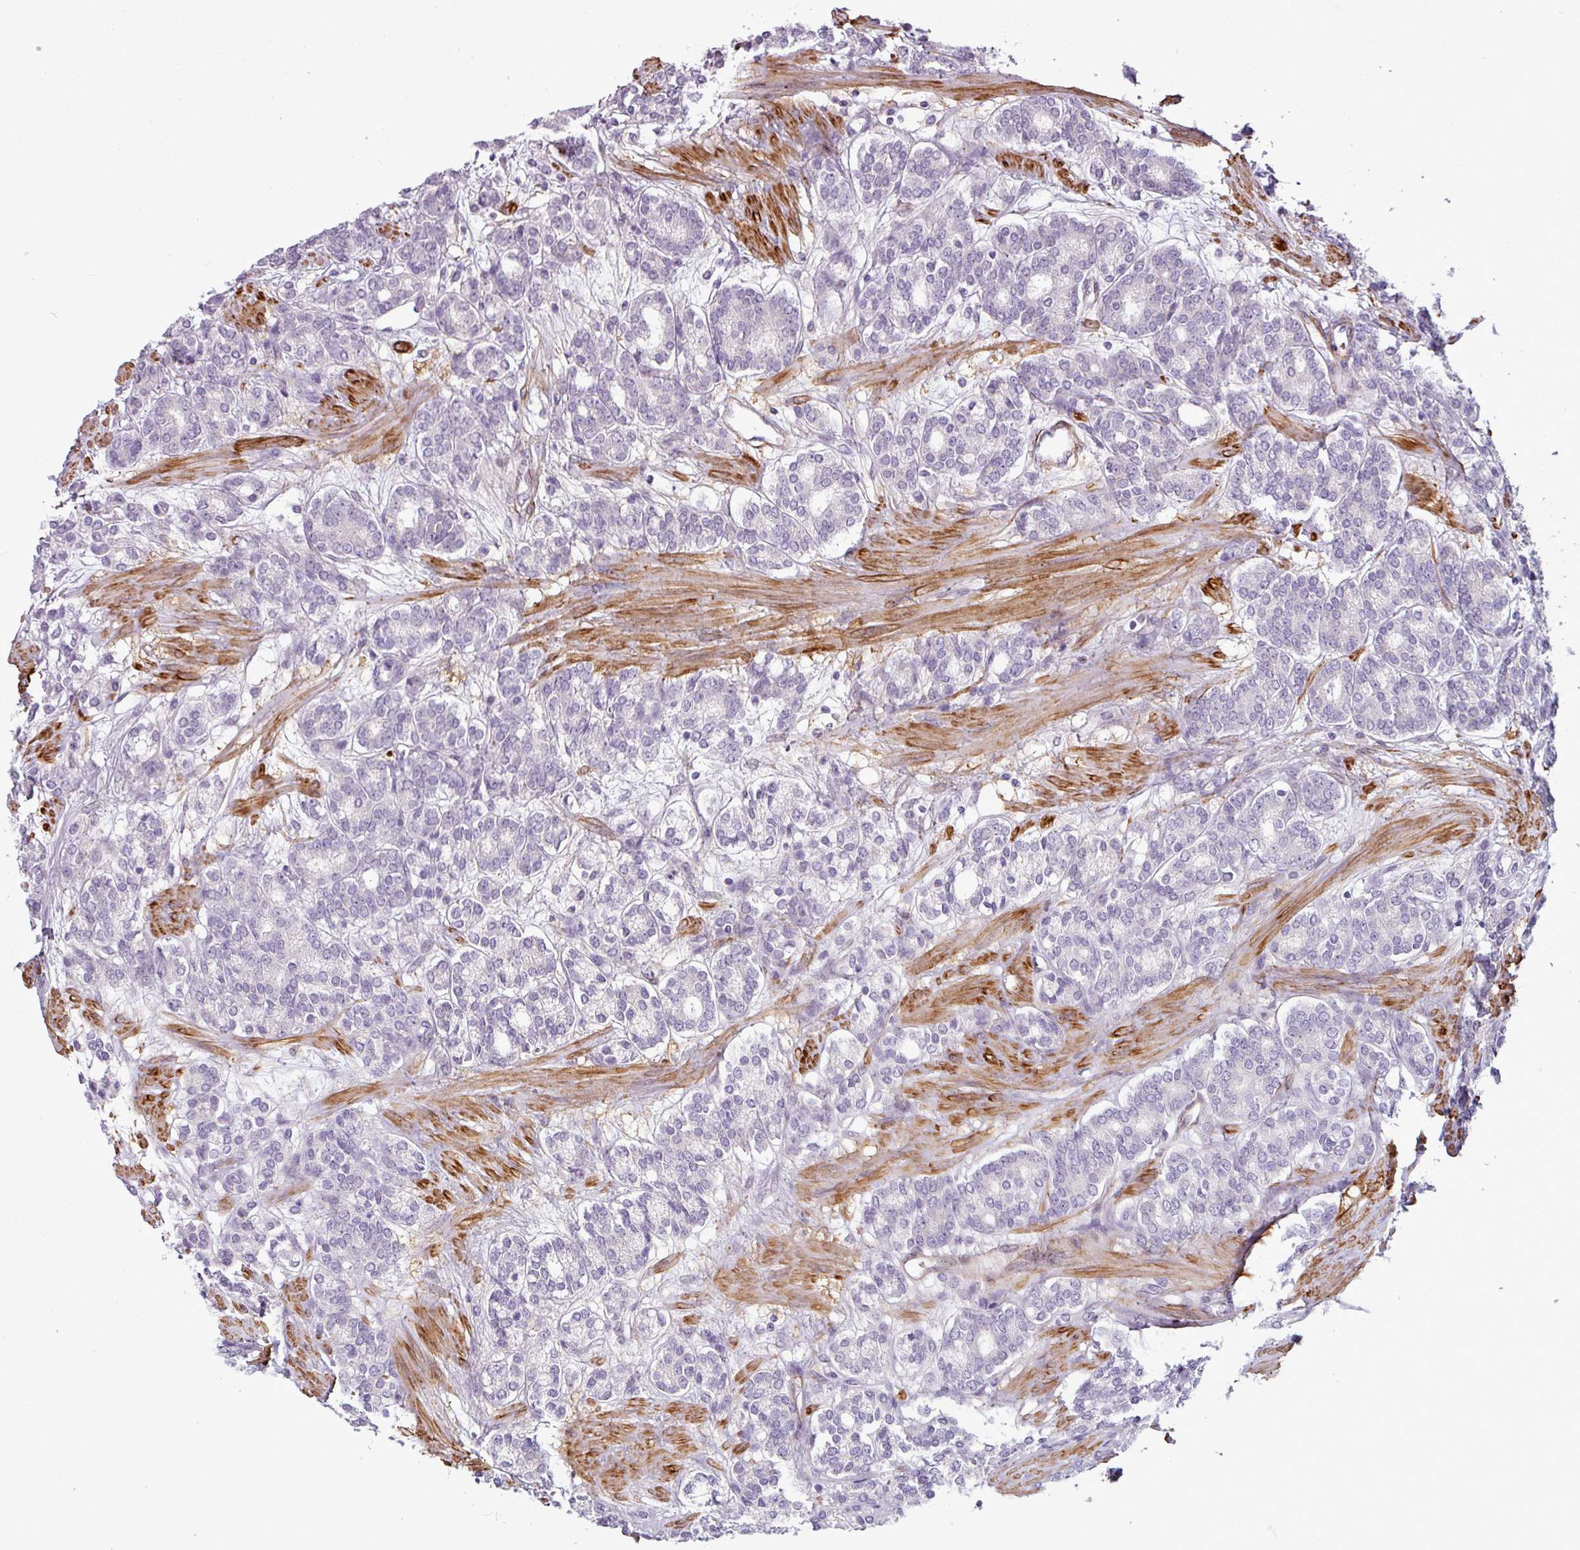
{"staining": {"intensity": "negative", "quantity": "none", "location": "none"}, "tissue": "prostate cancer", "cell_type": "Tumor cells", "image_type": "cancer", "snomed": [{"axis": "morphology", "description": "Adenocarcinoma, High grade"}, {"axis": "topography", "description": "Prostate"}], "caption": "Immunohistochemistry histopathology image of human adenocarcinoma (high-grade) (prostate) stained for a protein (brown), which exhibits no staining in tumor cells.", "gene": "ATP10A", "patient": {"sex": "male", "age": 62}}